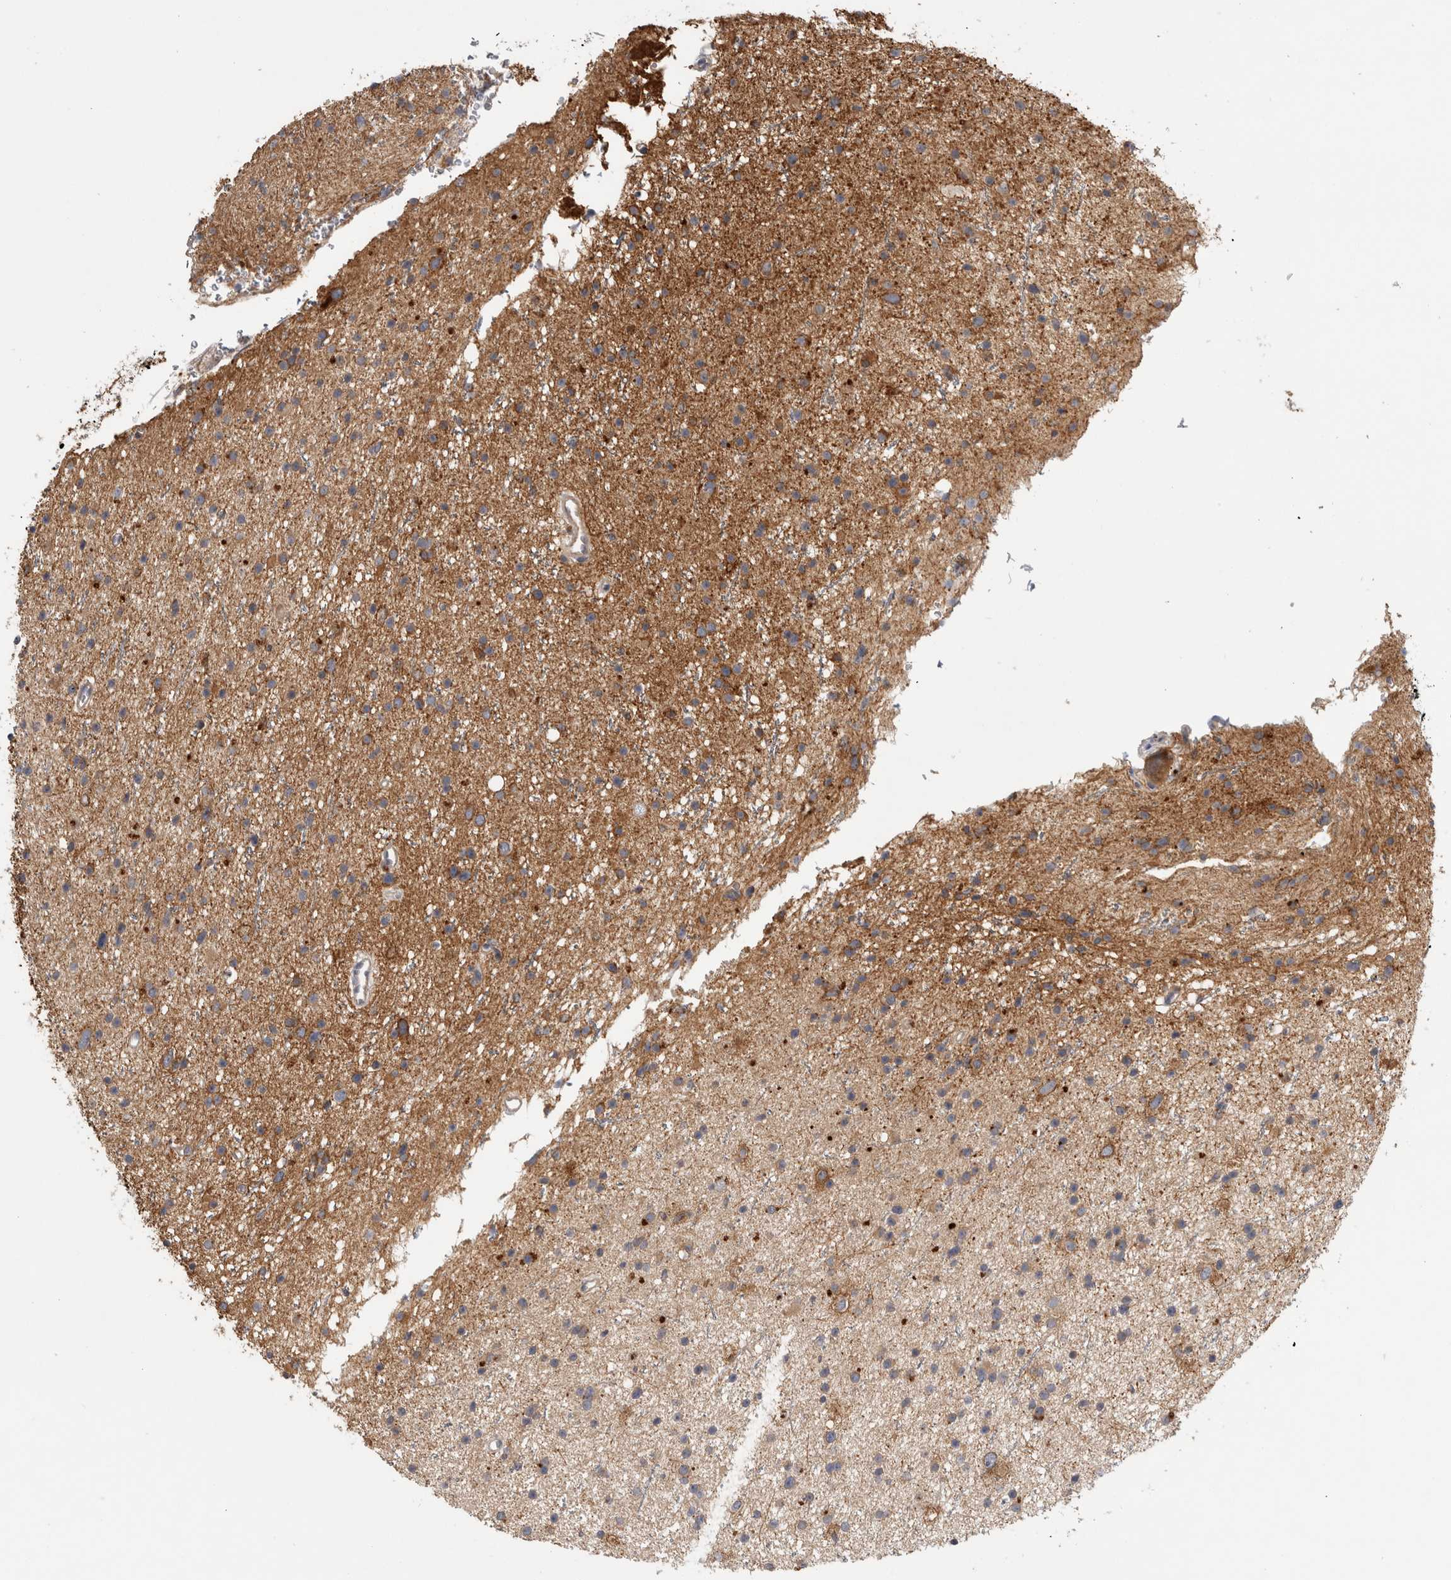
{"staining": {"intensity": "moderate", "quantity": "25%-75%", "location": "cytoplasmic/membranous"}, "tissue": "glioma", "cell_type": "Tumor cells", "image_type": "cancer", "snomed": [{"axis": "morphology", "description": "Glioma, malignant, Low grade"}, {"axis": "topography", "description": "Cerebral cortex"}], "caption": "A photomicrograph showing moderate cytoplasmic/membranous staining in approximately 25%-75% of tumor cells in glioma, as visualized by brown immunohistochemical staining.", "gene": "GRIK2", "patient": {"sex": "female", "age": 39}}